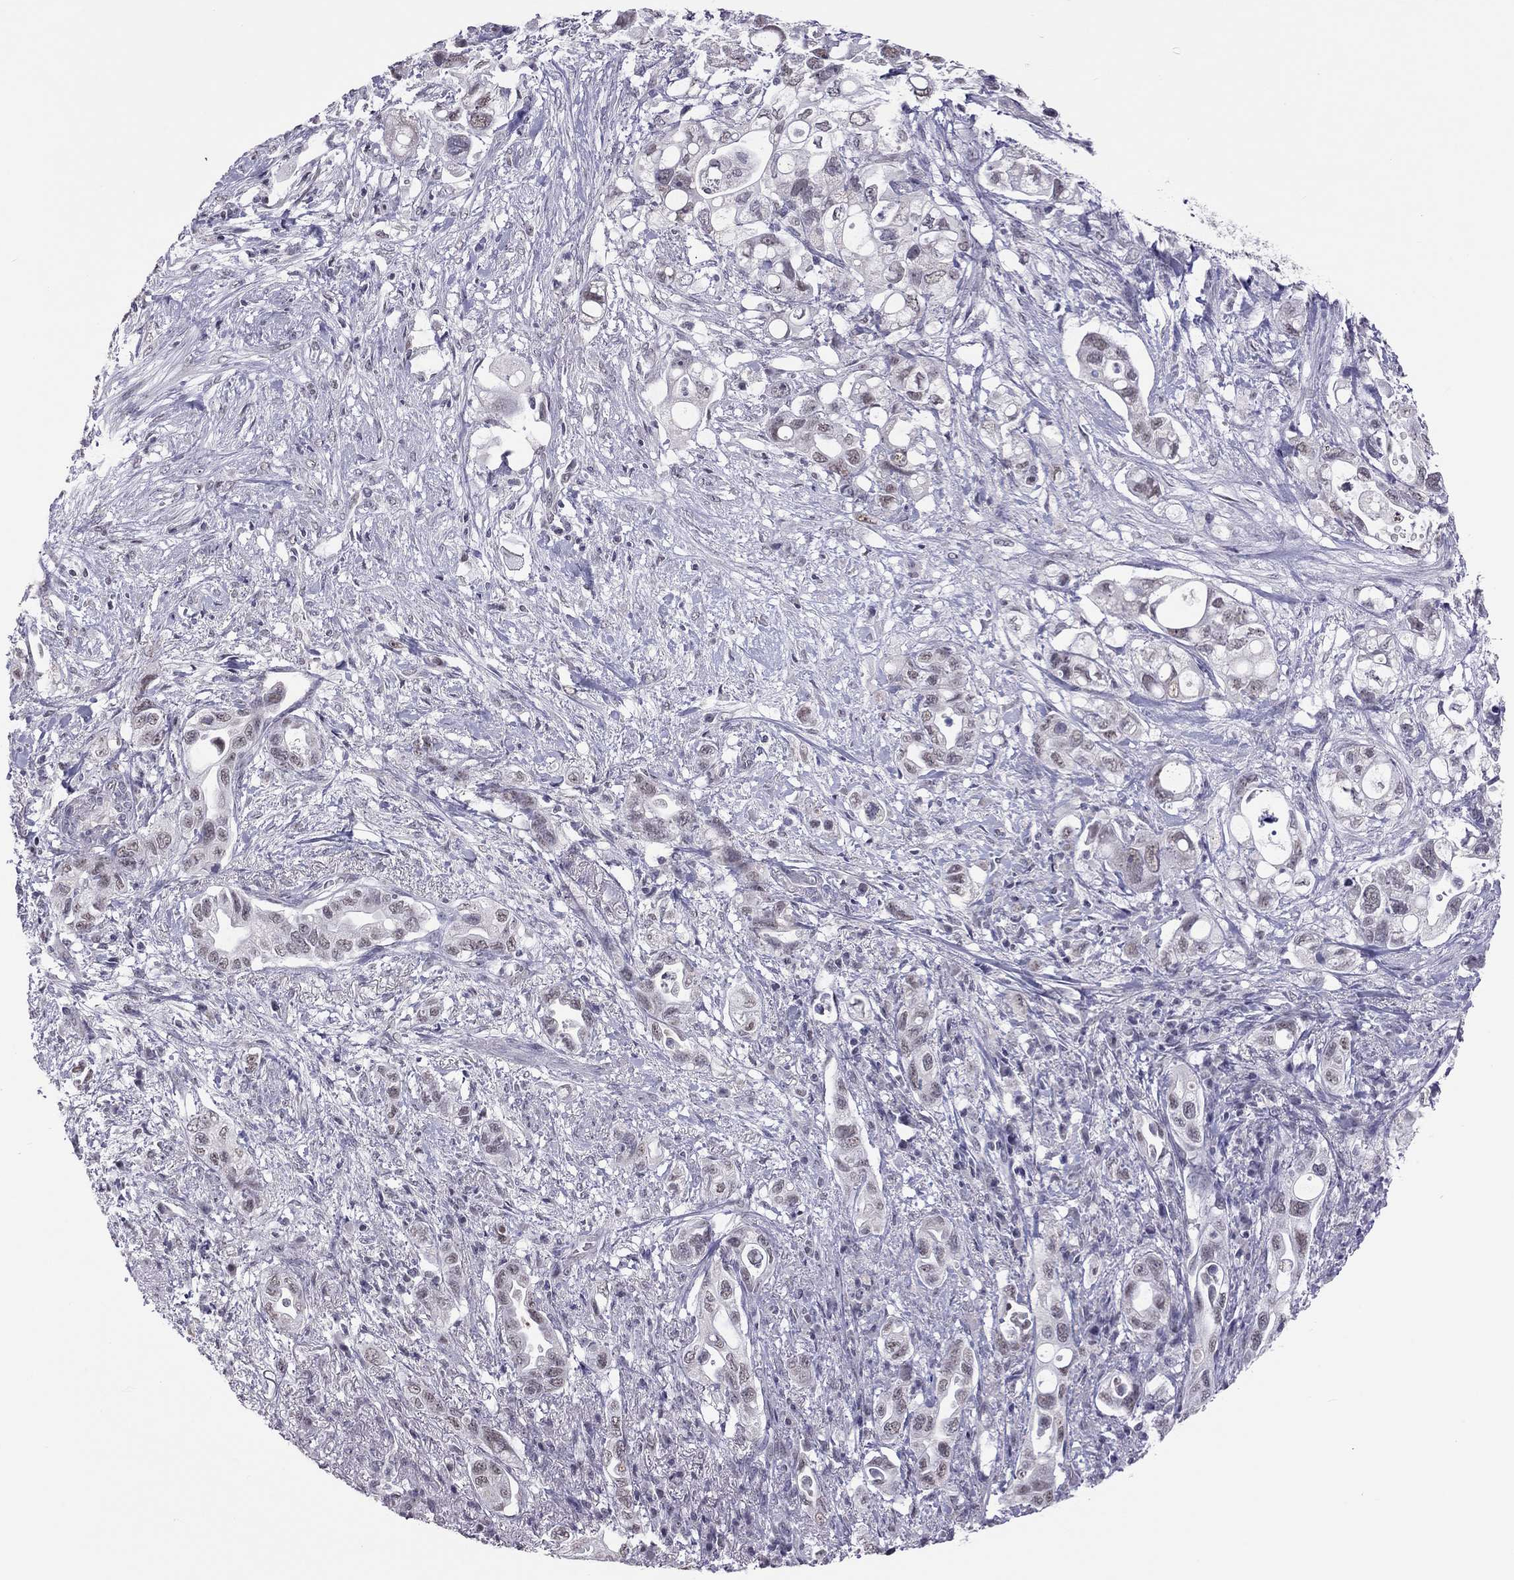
{"staining": {"intensity": "negative", "quantity": "none", "location": "none"}, "tissue": "pancreatic cancer", "cell_type": "Tumor cells", "image_type": "cancer", "snomed": [{"axis": "morphology", "description": "Adenocarcinoma, NOS"}, {"axis": "topography", "description": "Pancreas"}], "caption": "Immunohistochemistry (IHC) image of human pancreatic cancer (adenocarcinoma) stained for a protein (brown), which shows no staining in tumor cells. (DAB IHC visualized using brightfield microscopy, high magnification).", "gene": "PPP1R3A", "patient": {"sex": "female", "age": 72}}